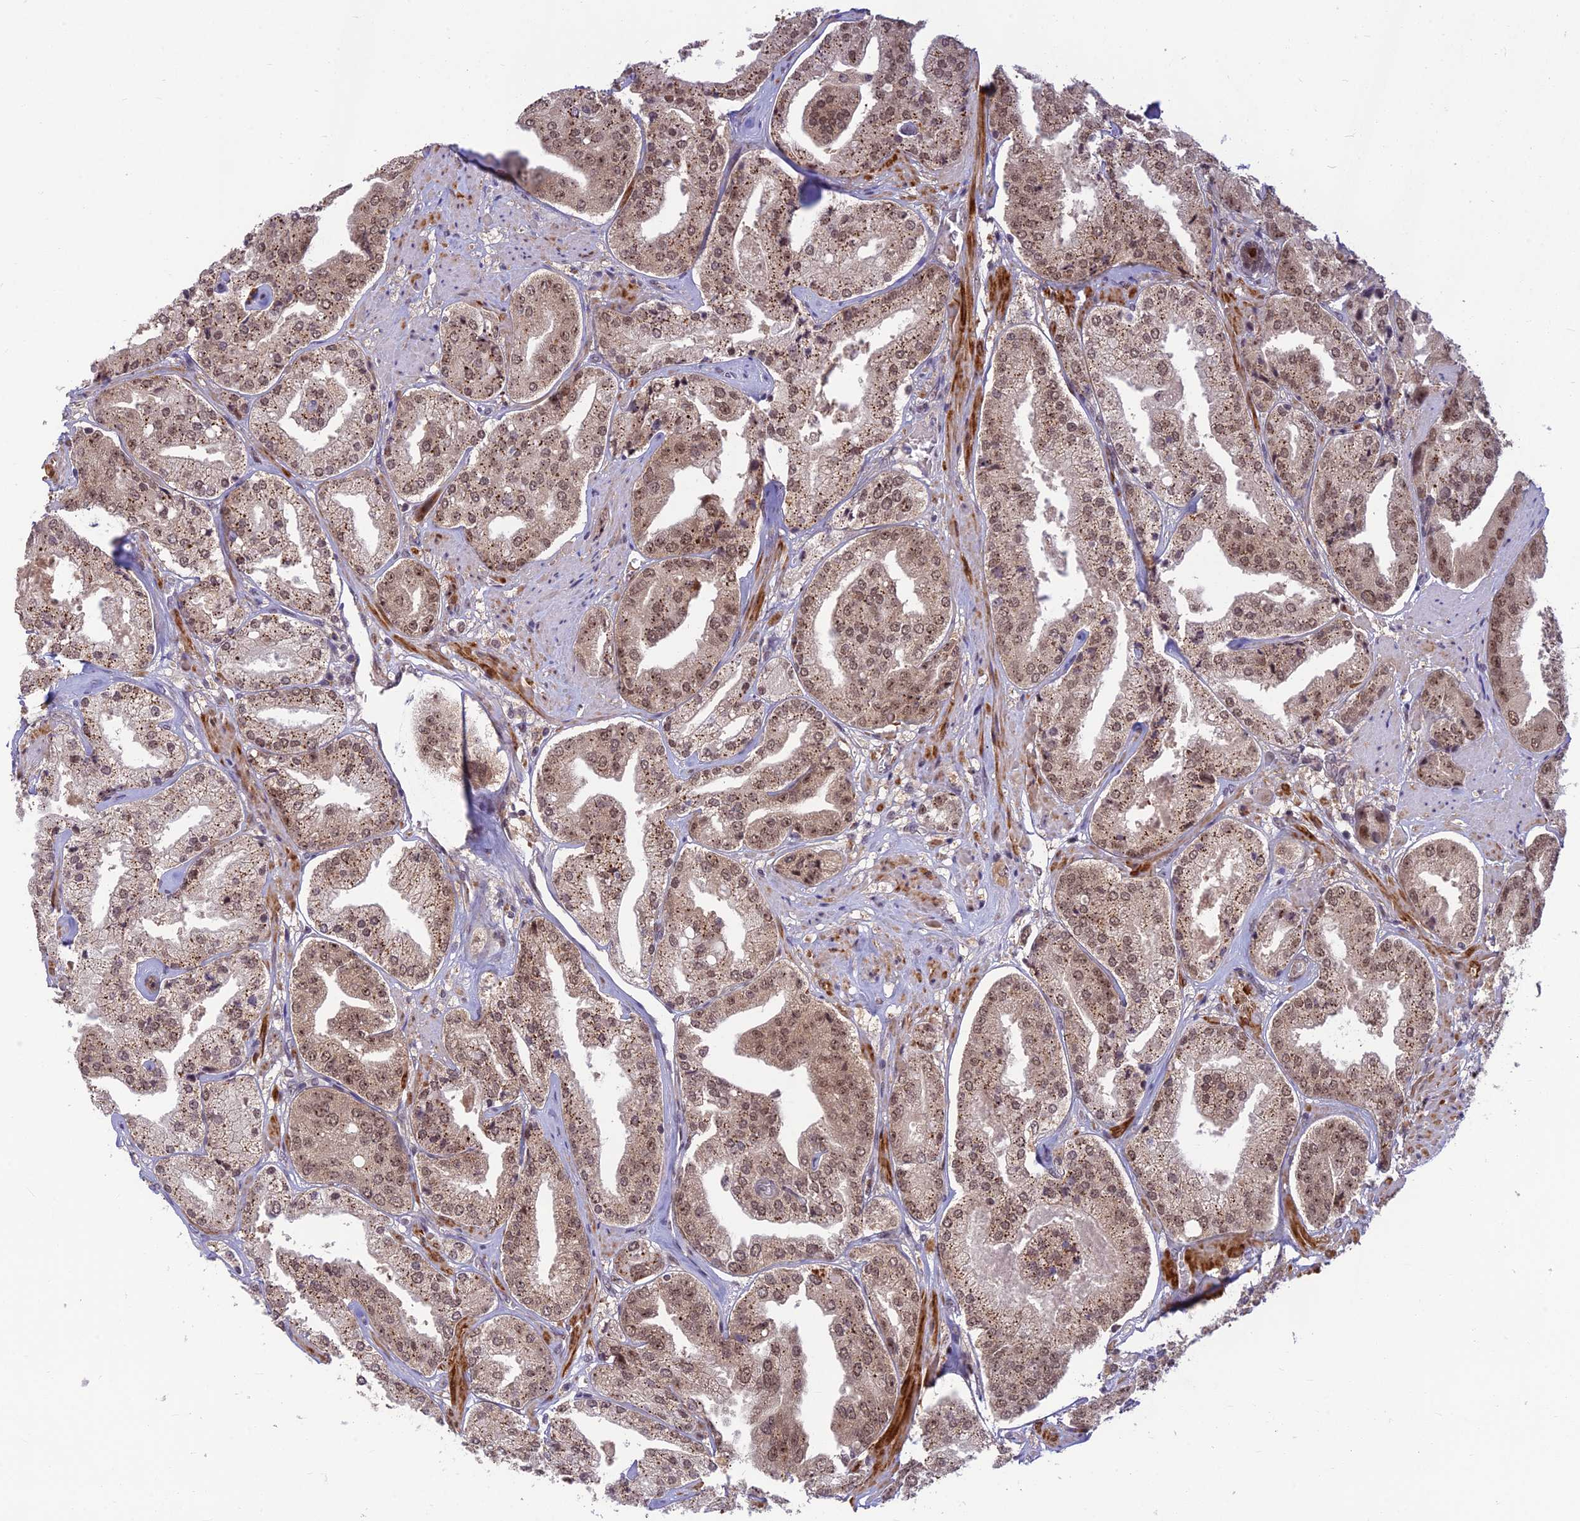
{"staining": {"intensity": "moderate", "quantity": ">75%", "location": "cytoplasmic/membranous,nuclear"}, "tissue": "prostate cancer", "cell_type": "Tumor cells", "image_type": "cancer", "snomed": [{"axis": "morphology", "description": "Adenocarcinoma, High grade"}, {"axis": "topography", "description": "Prostate"}], "caption": "Immunohistochemical staining of prostate adenocarcinoma (high-grade) demonstrates medium levels of moderate cytoplasmic/membranous and nuclear protein positivity in about >75% of tumor cells.", "gene": "ASPDH", "patient": {"sex": "male", "age": 63}}